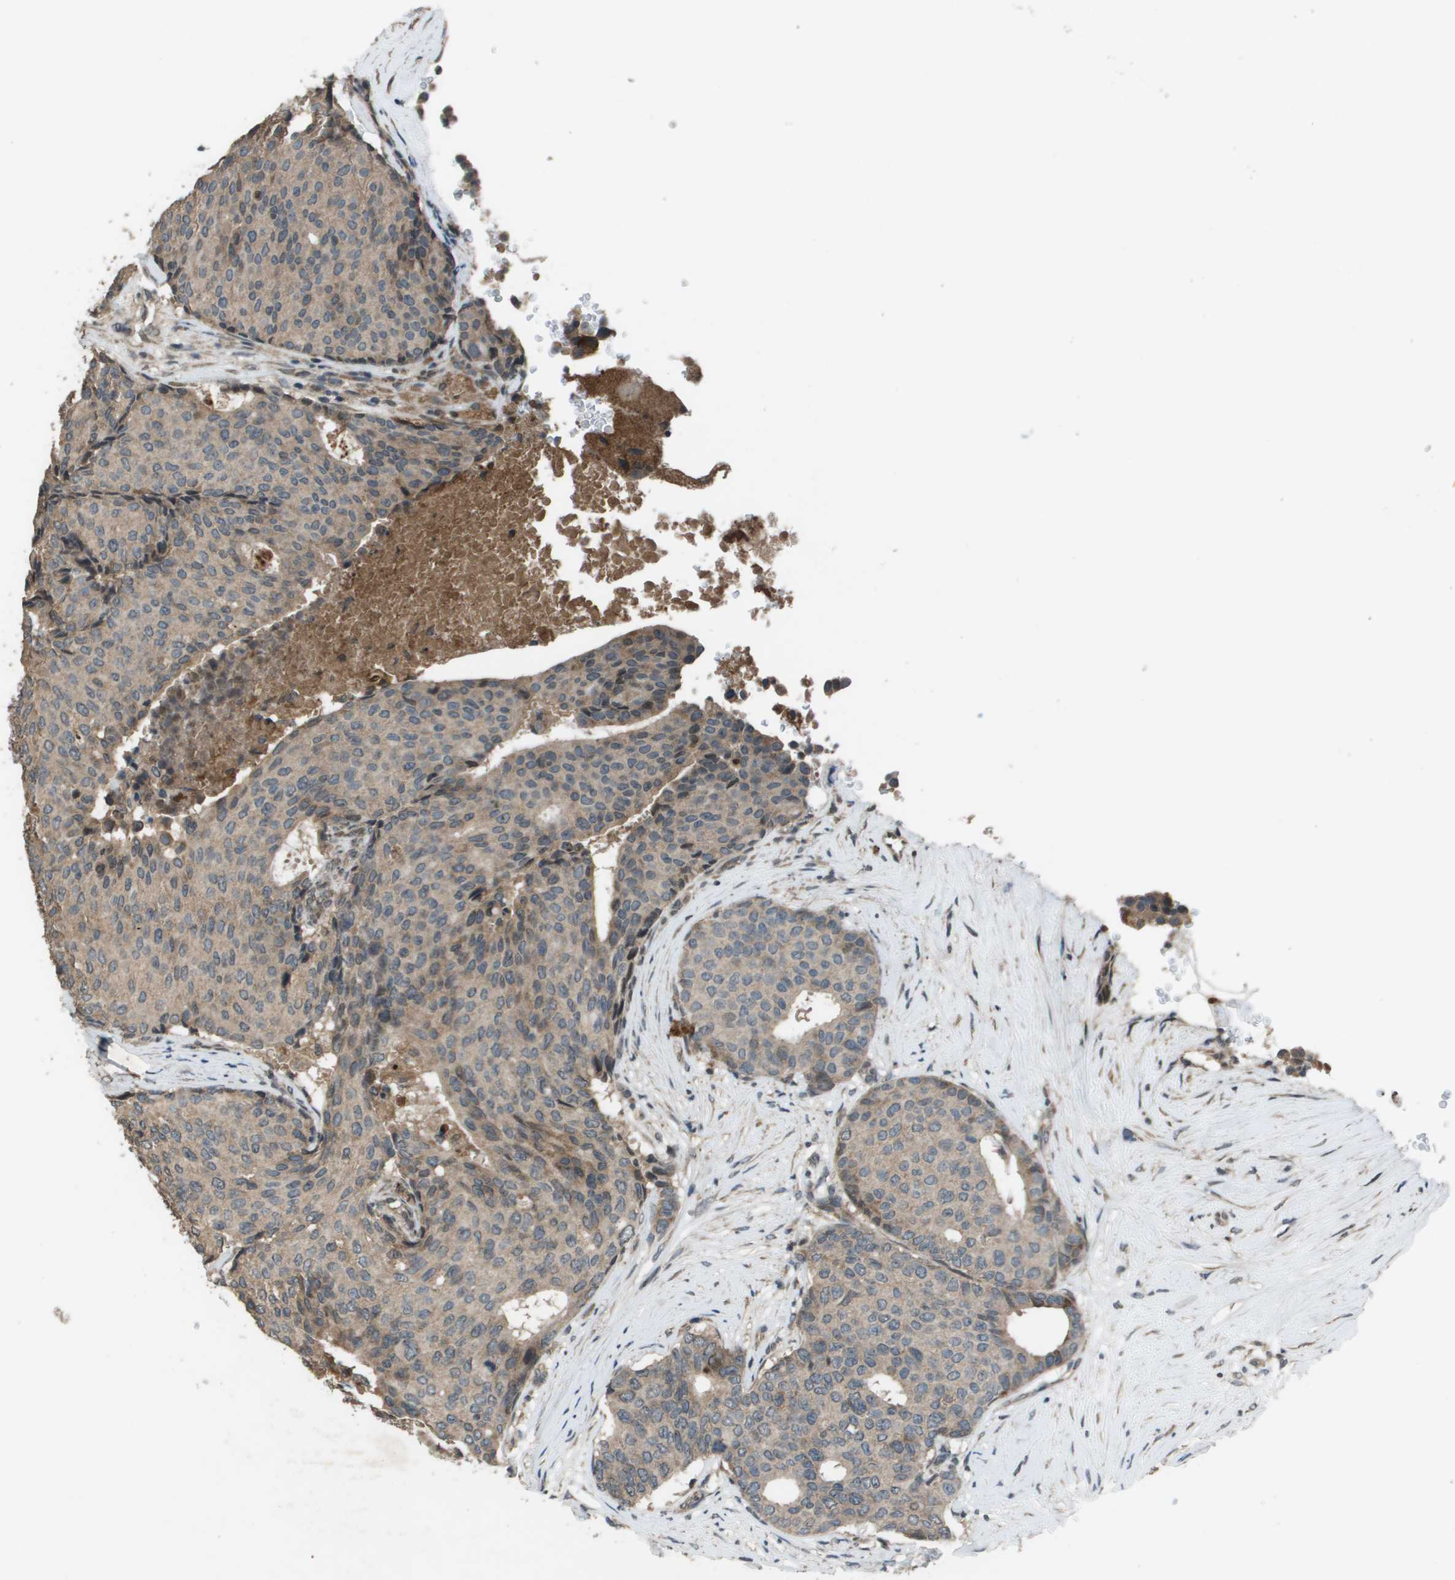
{"staining": {"intensity": "weak", "quantity": ">75%", "location": "cytoplasmic/membranous"}, "tissue": "breast cancer", "cell_type": "Tumor cells", "image_type": "cancer", "snomed": [{"axis": "morphology", "description": "Duct carcinoma"}, {"axis": "topography", "description": "Breast"}], "caption": "Protein staining by immunohistochemistry demonstrates weak cytoplasmic/membranous positivity in about >75% of tumor cells in breast cancer. (IHC, brightfield microscopy, high magnification).", "gene": "GOSR2", "patient": {"sex": "female", "age": 75}}